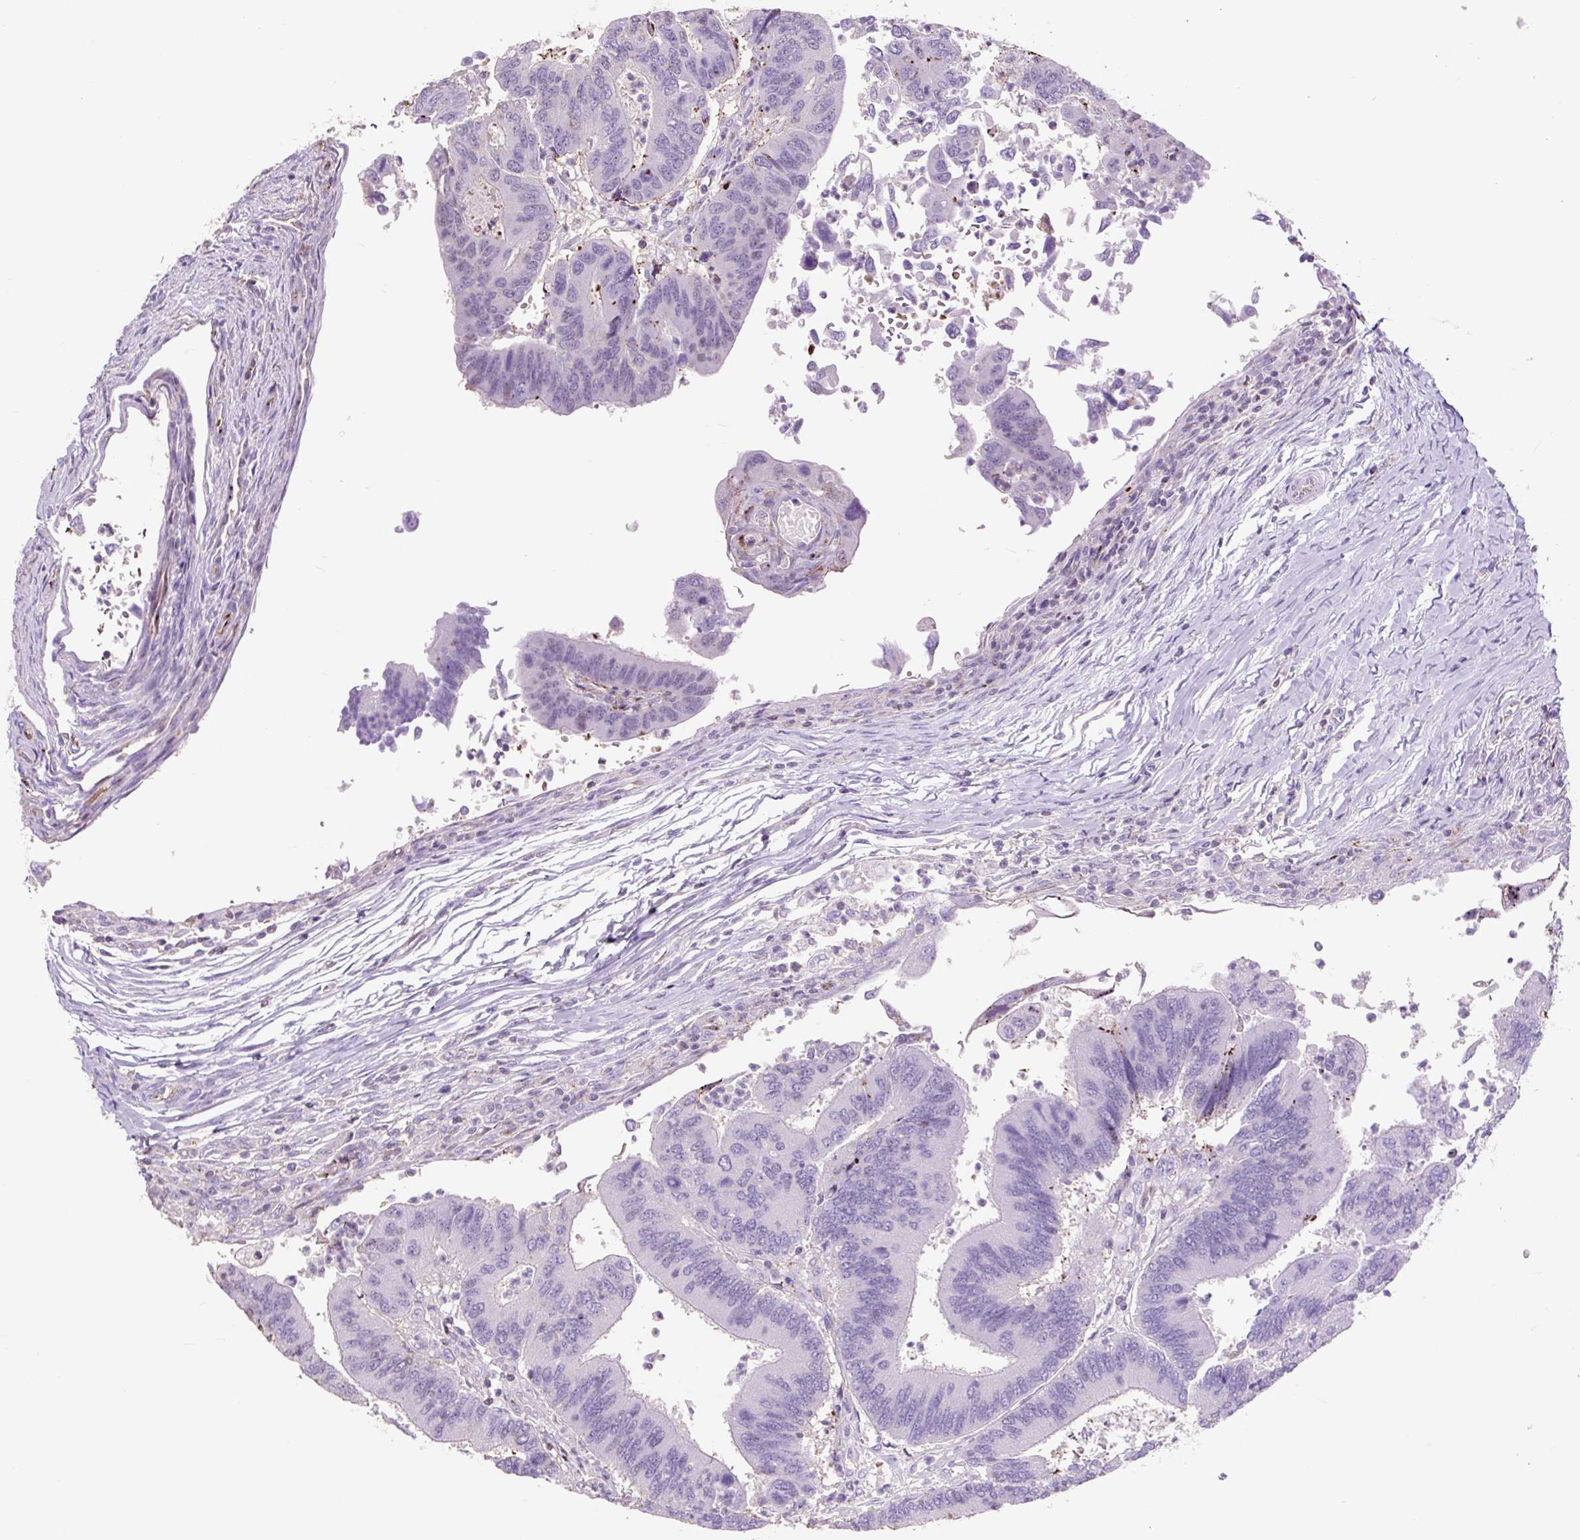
{"staining": {"intensity": "negative", "quantity": "none", "location": "none"}, "tissue": "colorectal cancer", "cell_type": "Tumor cells", "image_type": "cancer", "snomed": [{"axis": "morphology", "description": "Adenocarcinoma, NOS"}, {"axis": "topography", "description": "Colon"}], "caption": "This is a micrograph of immunohistochemistry (IHC) staining of adenocarcinoma (colorectal), which shows no expression in tumor cells. (Stains: DAB IHC with hematoxylin counter stain, Microscopy: brightfield microscopy at high magnification).", "gene": "OR10A7", "patient": {"sex": "female", "age": 67}}